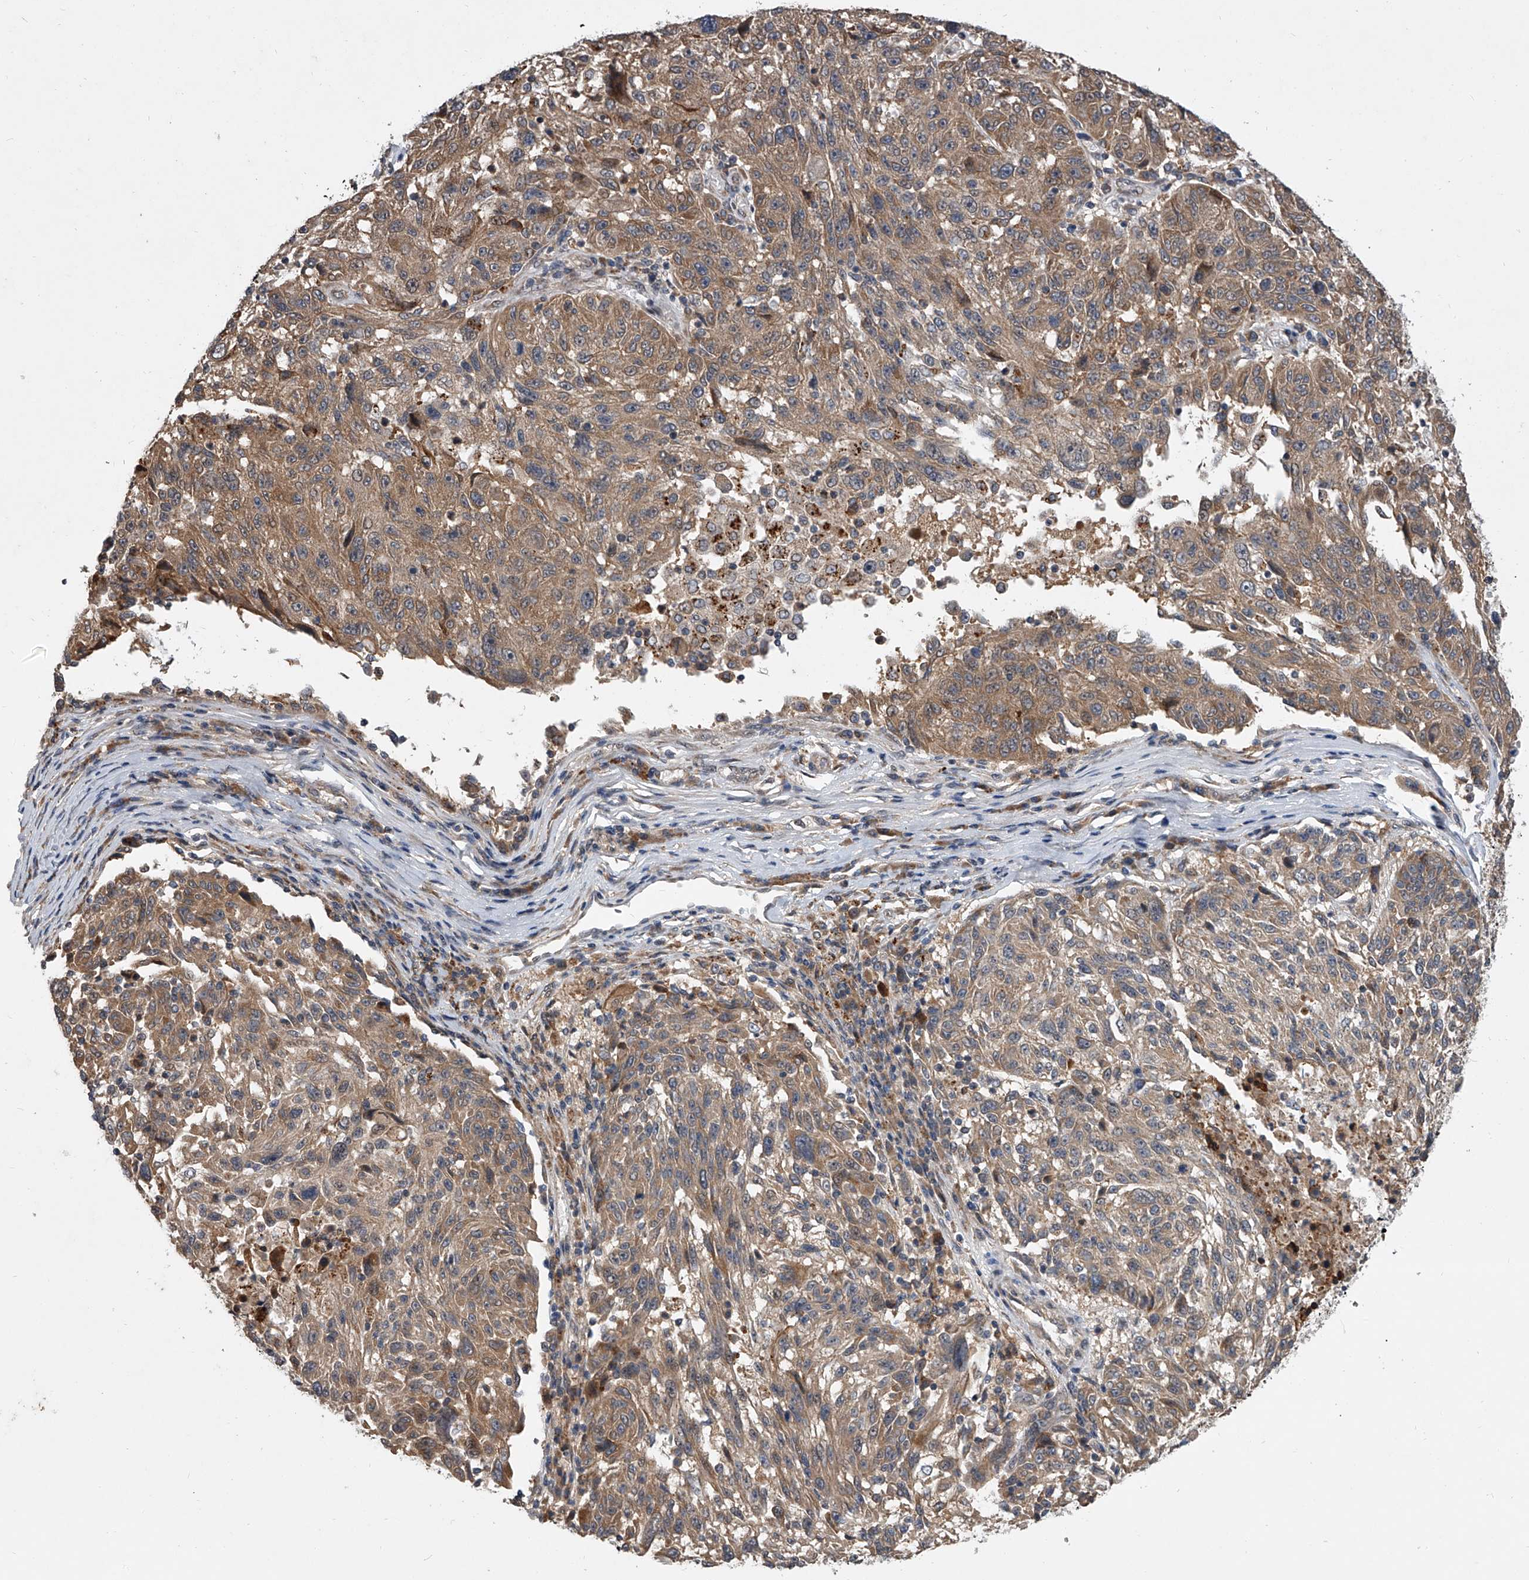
{"staining": {"intensity": "moderate", "quantity": ">75%", "location": "cytoplasmic/membranous"}, "tissue": "melanoma", "cell_type": "Tumor cells", "image_type": "cancer", "snomed": [{"axis": "morphology", "description": "Malignant melanoma, NOS"}, {"axis": "topography", "description": "Skin"}], "caption": "Moderate cytoplasmic/membranous positivity for a protein is appreciated in about >75% of tumor cells of melanoma using immunohistochemistry (IHC).", "gene": "GEMIN8", "patient": {"sex": "male", "age": 53}}